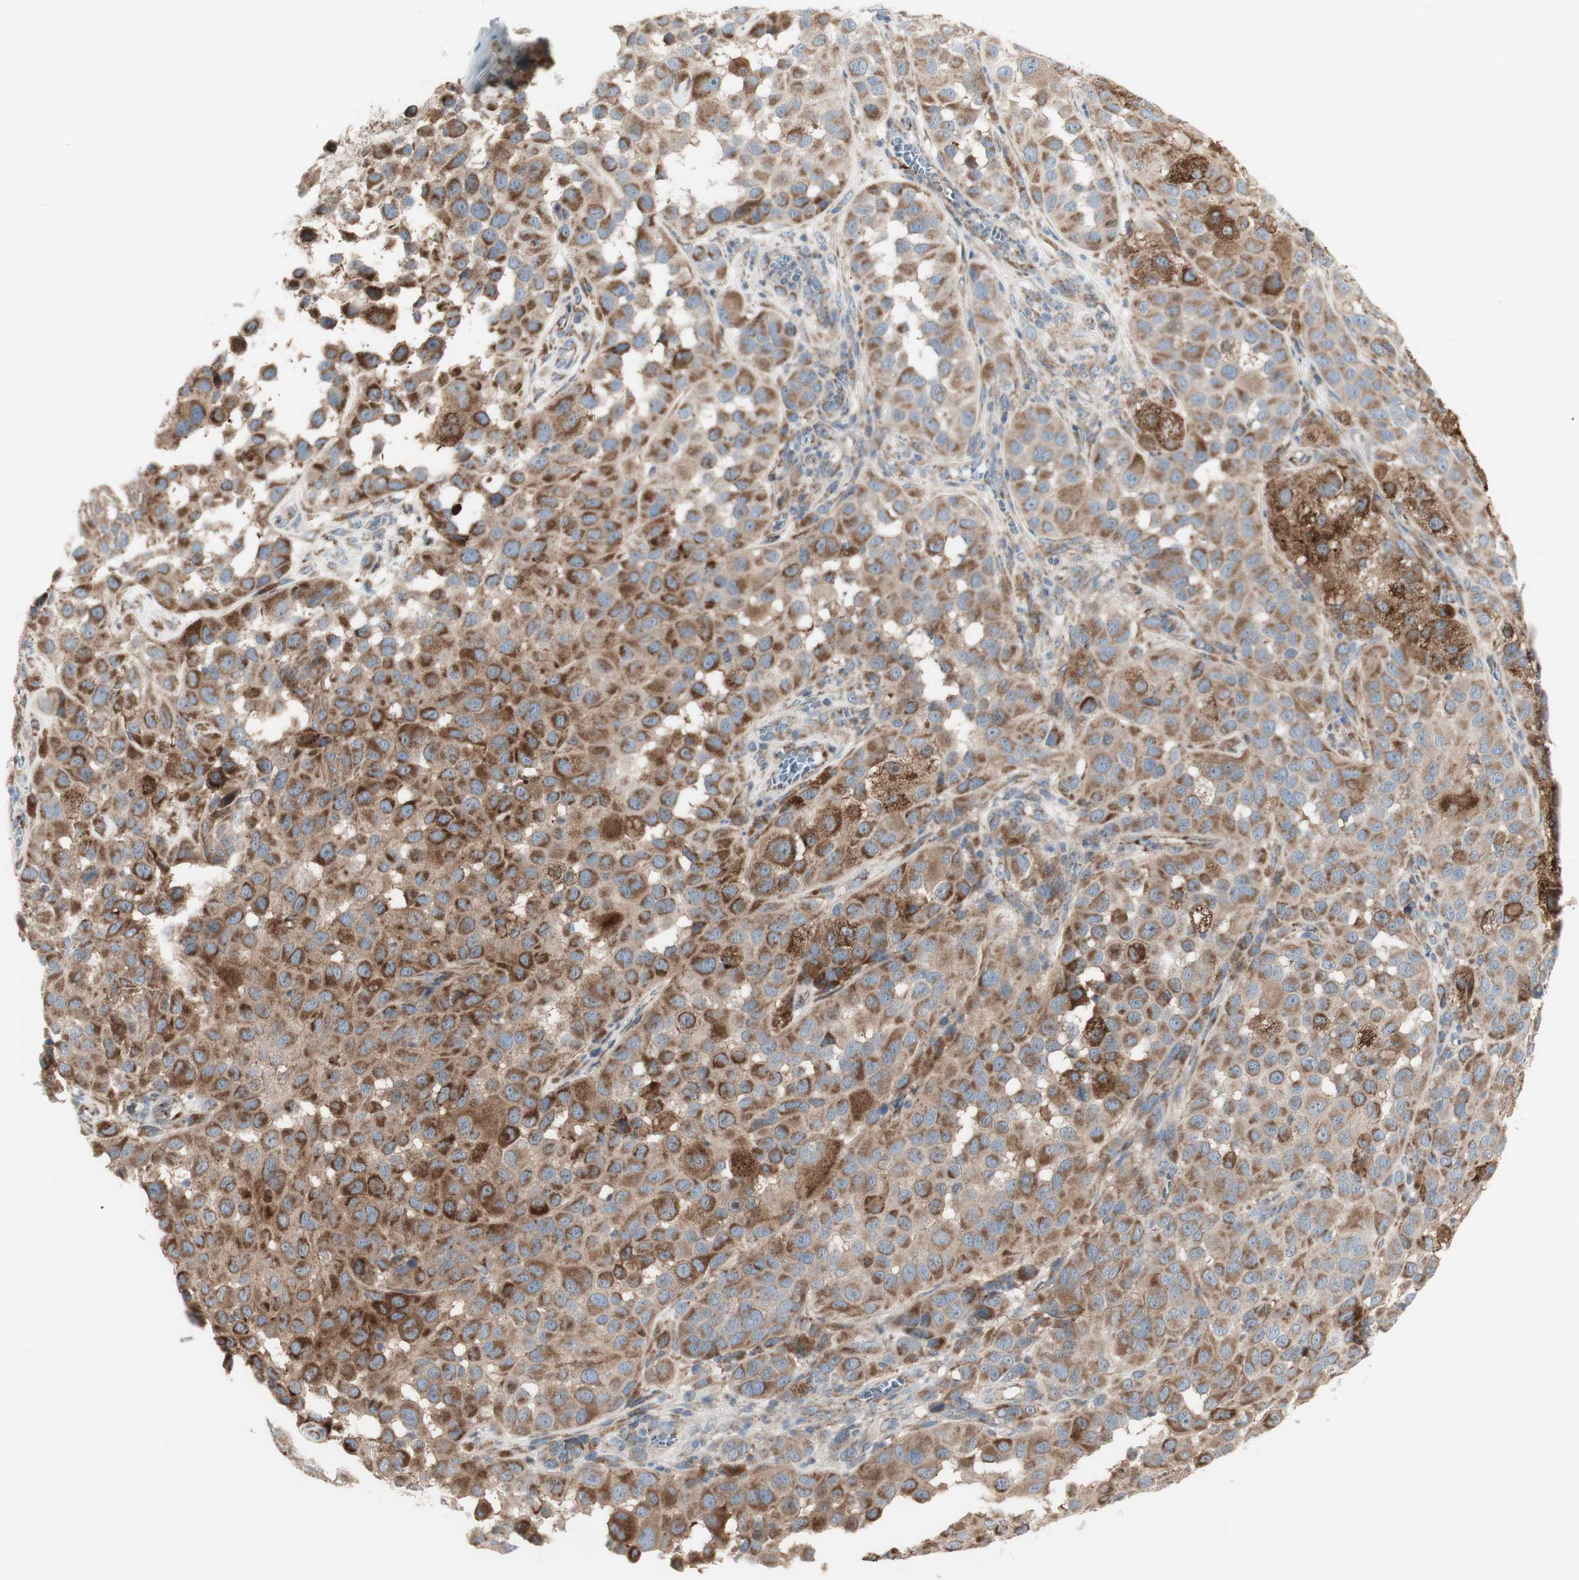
{"staining": {"intensity": "strong", "quantity": "25%-75%", "location": "cytoplasmic/membranous"}, "tissue": "melanoma", "cell_type": "Tumor cells", "image_type": "cancer", "snomed": [{"axis": "morphology", "description": "Malignant melanoma, NOS"}, {"axis": "topography", "description": "Skin"}], "caption": "Strong cytoplasmic/membranous expression for a protein is present in approximately 25%-75% of tumor cells of malignant melanoma using IHC.", "gene": "C3orf52", "patient": {"sex": "male", "age": 96}}